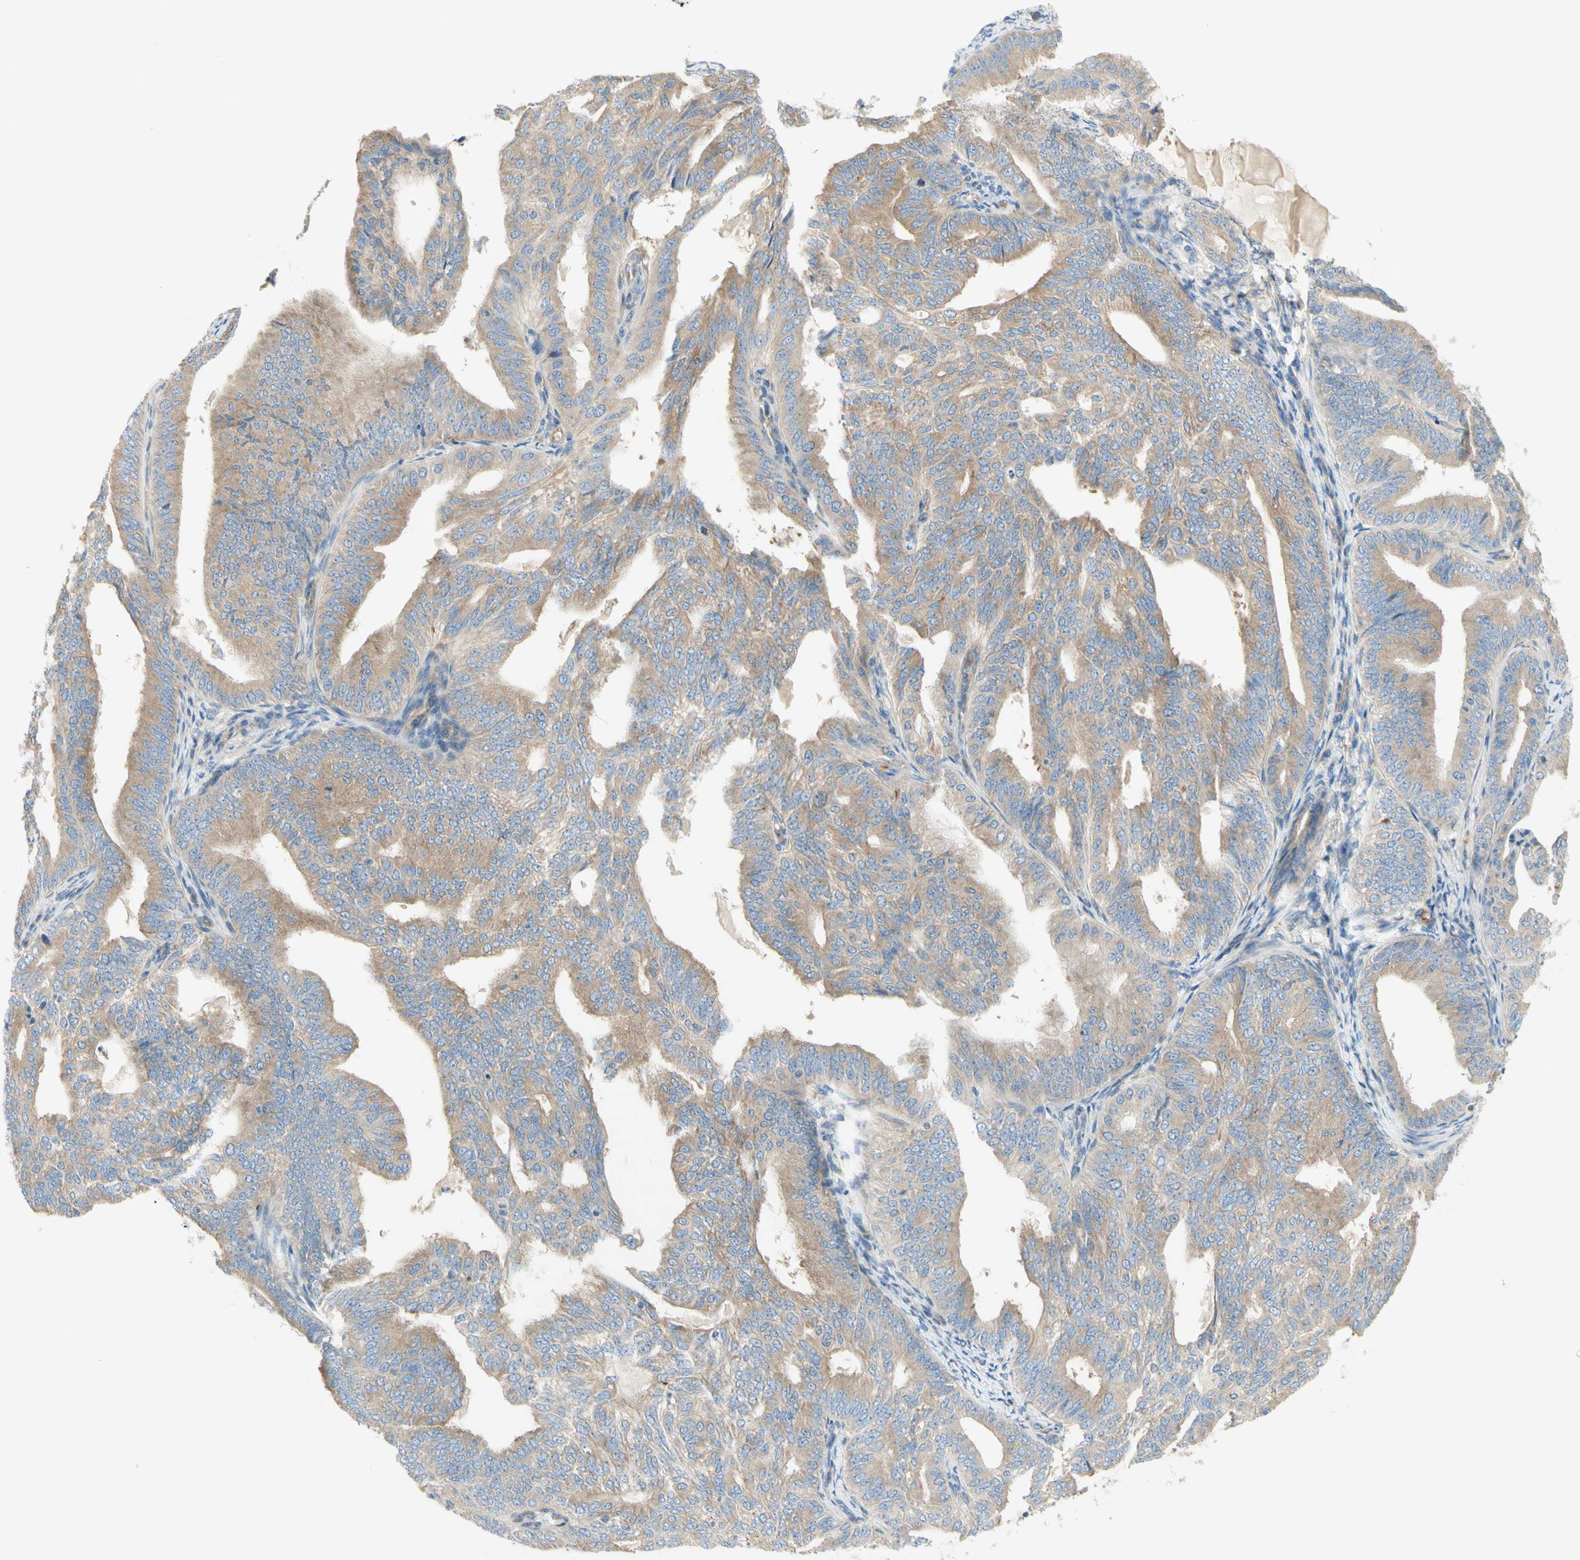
{"staining": {"intensity": "moderate", "quantity": ">75%", "location": "cytoplasmic/membranous"}, "tissue": "endometrial cancer", "cell_type": "Tumor cells", "image_type": "cancer", "snomed": [{"axis": "morphology", "description": "Adenocarcinoma, NOS"}, {"axis": "topography", "description": "Endometrium"}], "caption": "Endometrial cancer tissue shows moderate cytoplasmic/membranous positivity in approximately >75% of tumor cells, visualized by immunohistochemistry.", "gene": "DYNC1H1", "patient": {"sex": "female", "age": 58}}